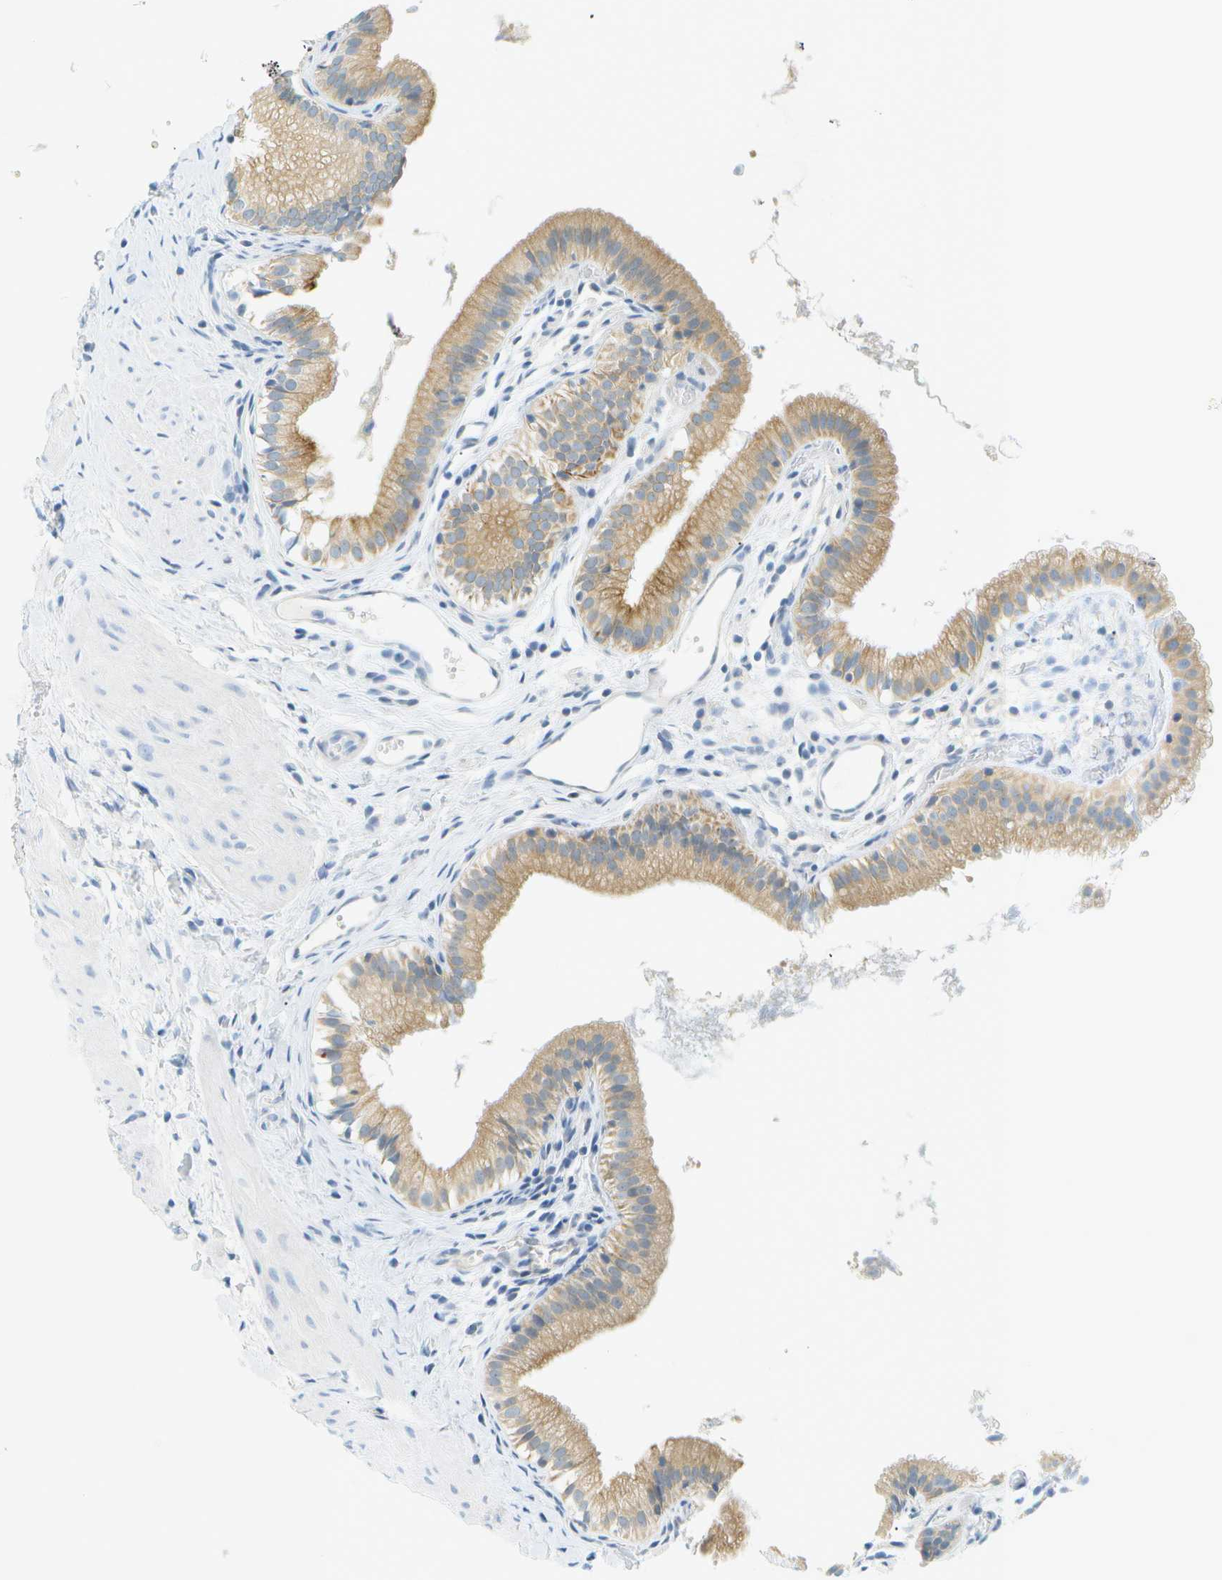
{"staining": {"intensity": "moderate", "quantity": ">75%", "location": "cytoplasmic/membranous"}, "tissue": "gallbladder", "cell_type": "Glandular cells", "image_type": "normal", "snomed": [{"axis": "morphology", "description": "Normal tissue, NOS"}, {"axis": "topography", "description": "Gallbladder"}], "caption": "Protein expression analysis of normal gallbladder demonstrates moderate cytoplasmic/membranous staining in about >75% of glandular cells. The staining is performed using DAB brown chromogen to label protein expression. The nuclei are counter-stained blue using hematoxylin.", "gene": "SMYD5", "patient": {"sex": "female", "age": 26}}